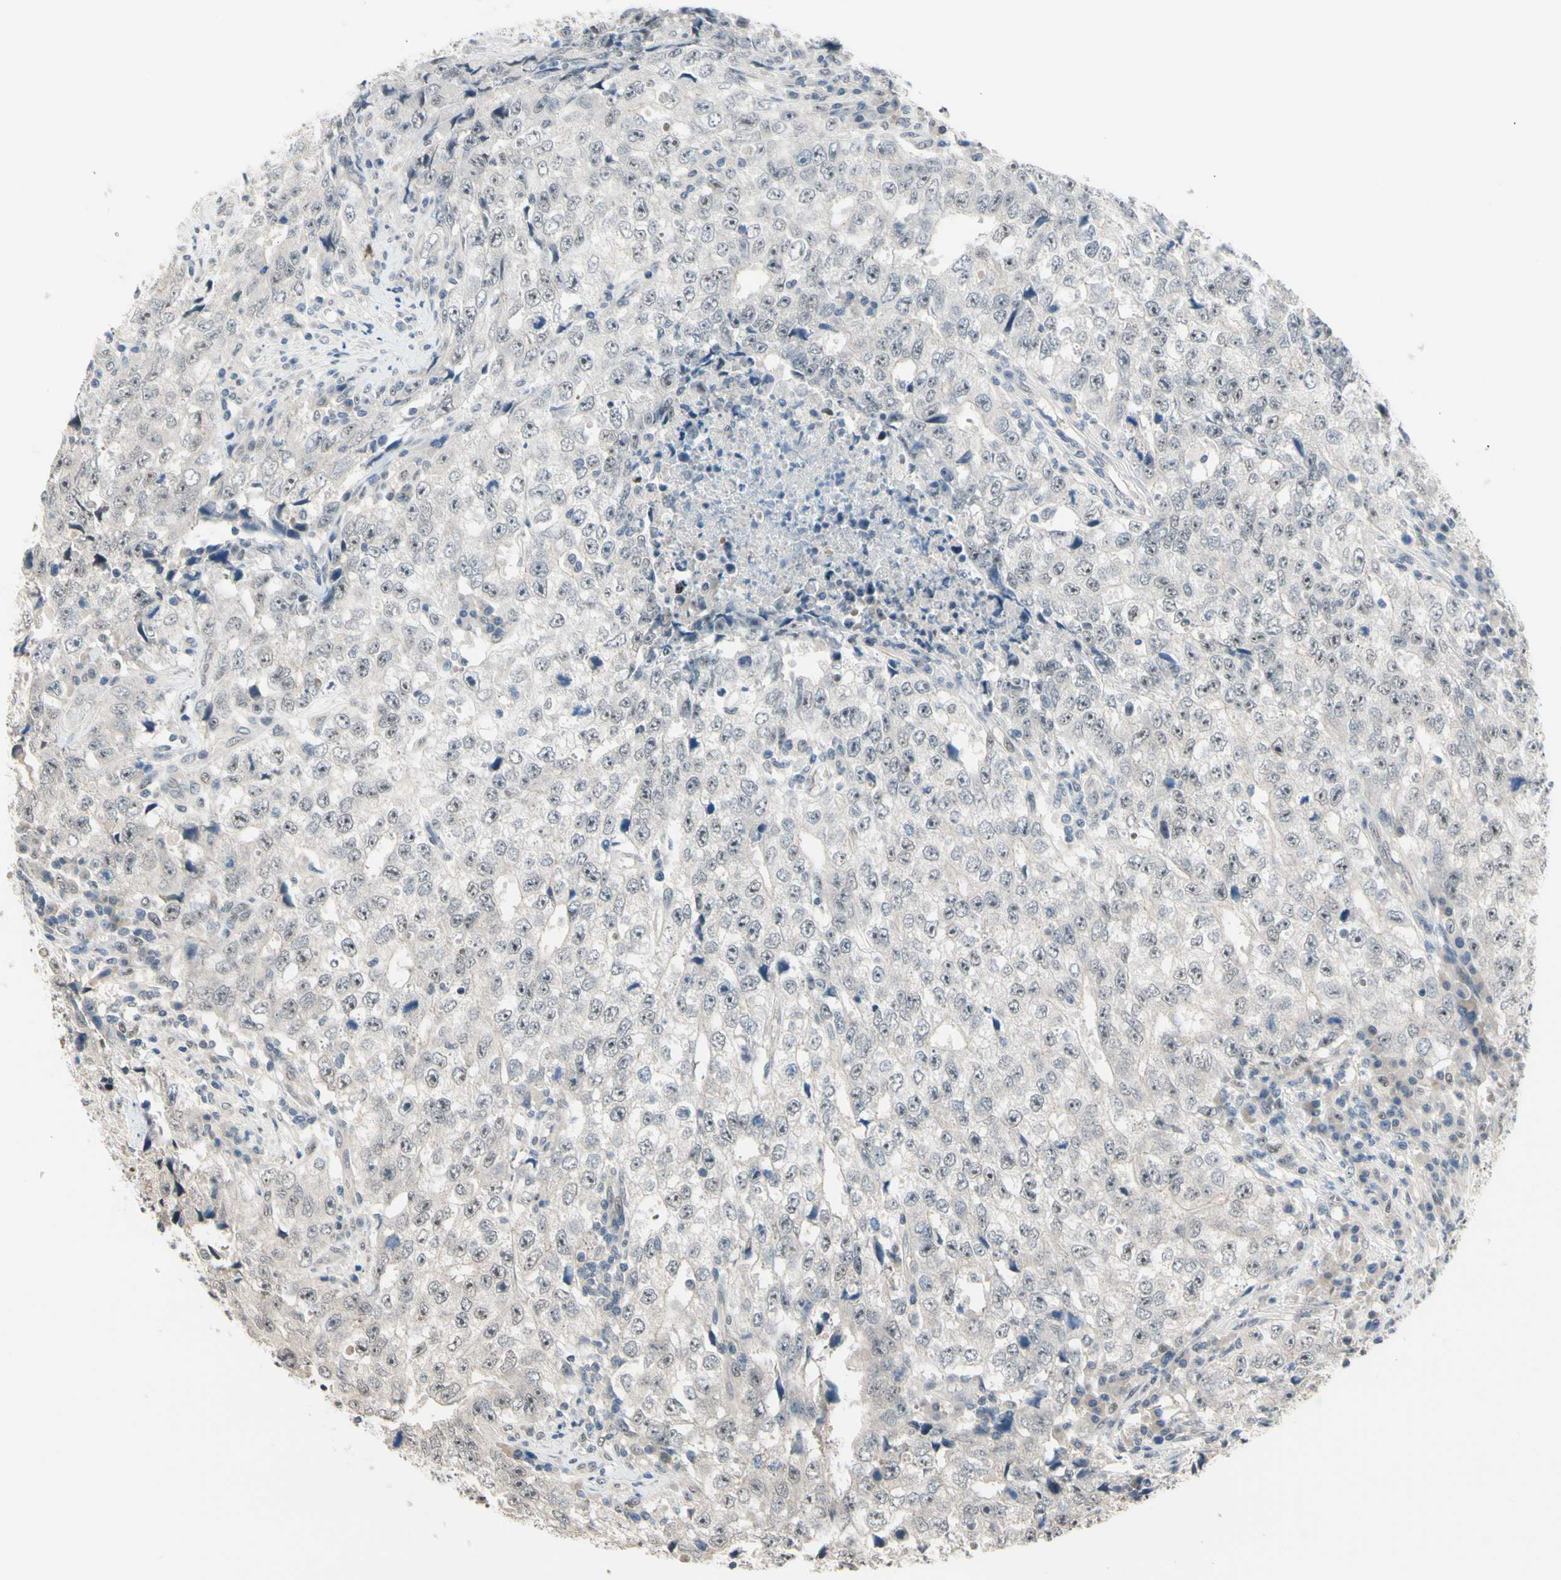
{"staining": {"intensity": "weak", "quantity": "25%-75%", "location": "cytoplasmic/membranous"}, "tissue": "testis cancer", "cell_type": "Tumor cells", "image_type": "cancer", "snomed": [{"axis": "morphology", "description": "Necrosis, NOS"}, {"axis": "morphology", "description": "Carcinoma, Embryonal, NOS"}, {"axis": "topography", "description": "Testis"}], "caption": "Protein expression analysis of testis cancer demonstrates weak cytoplasmic/membranous positivity in about 25%-75% of tumor cells. (brown staining indicates protein expression, while blue staining denotes nuclei).", "gene": "NGEF", "patient": {"sex": "male", "age": 19}}